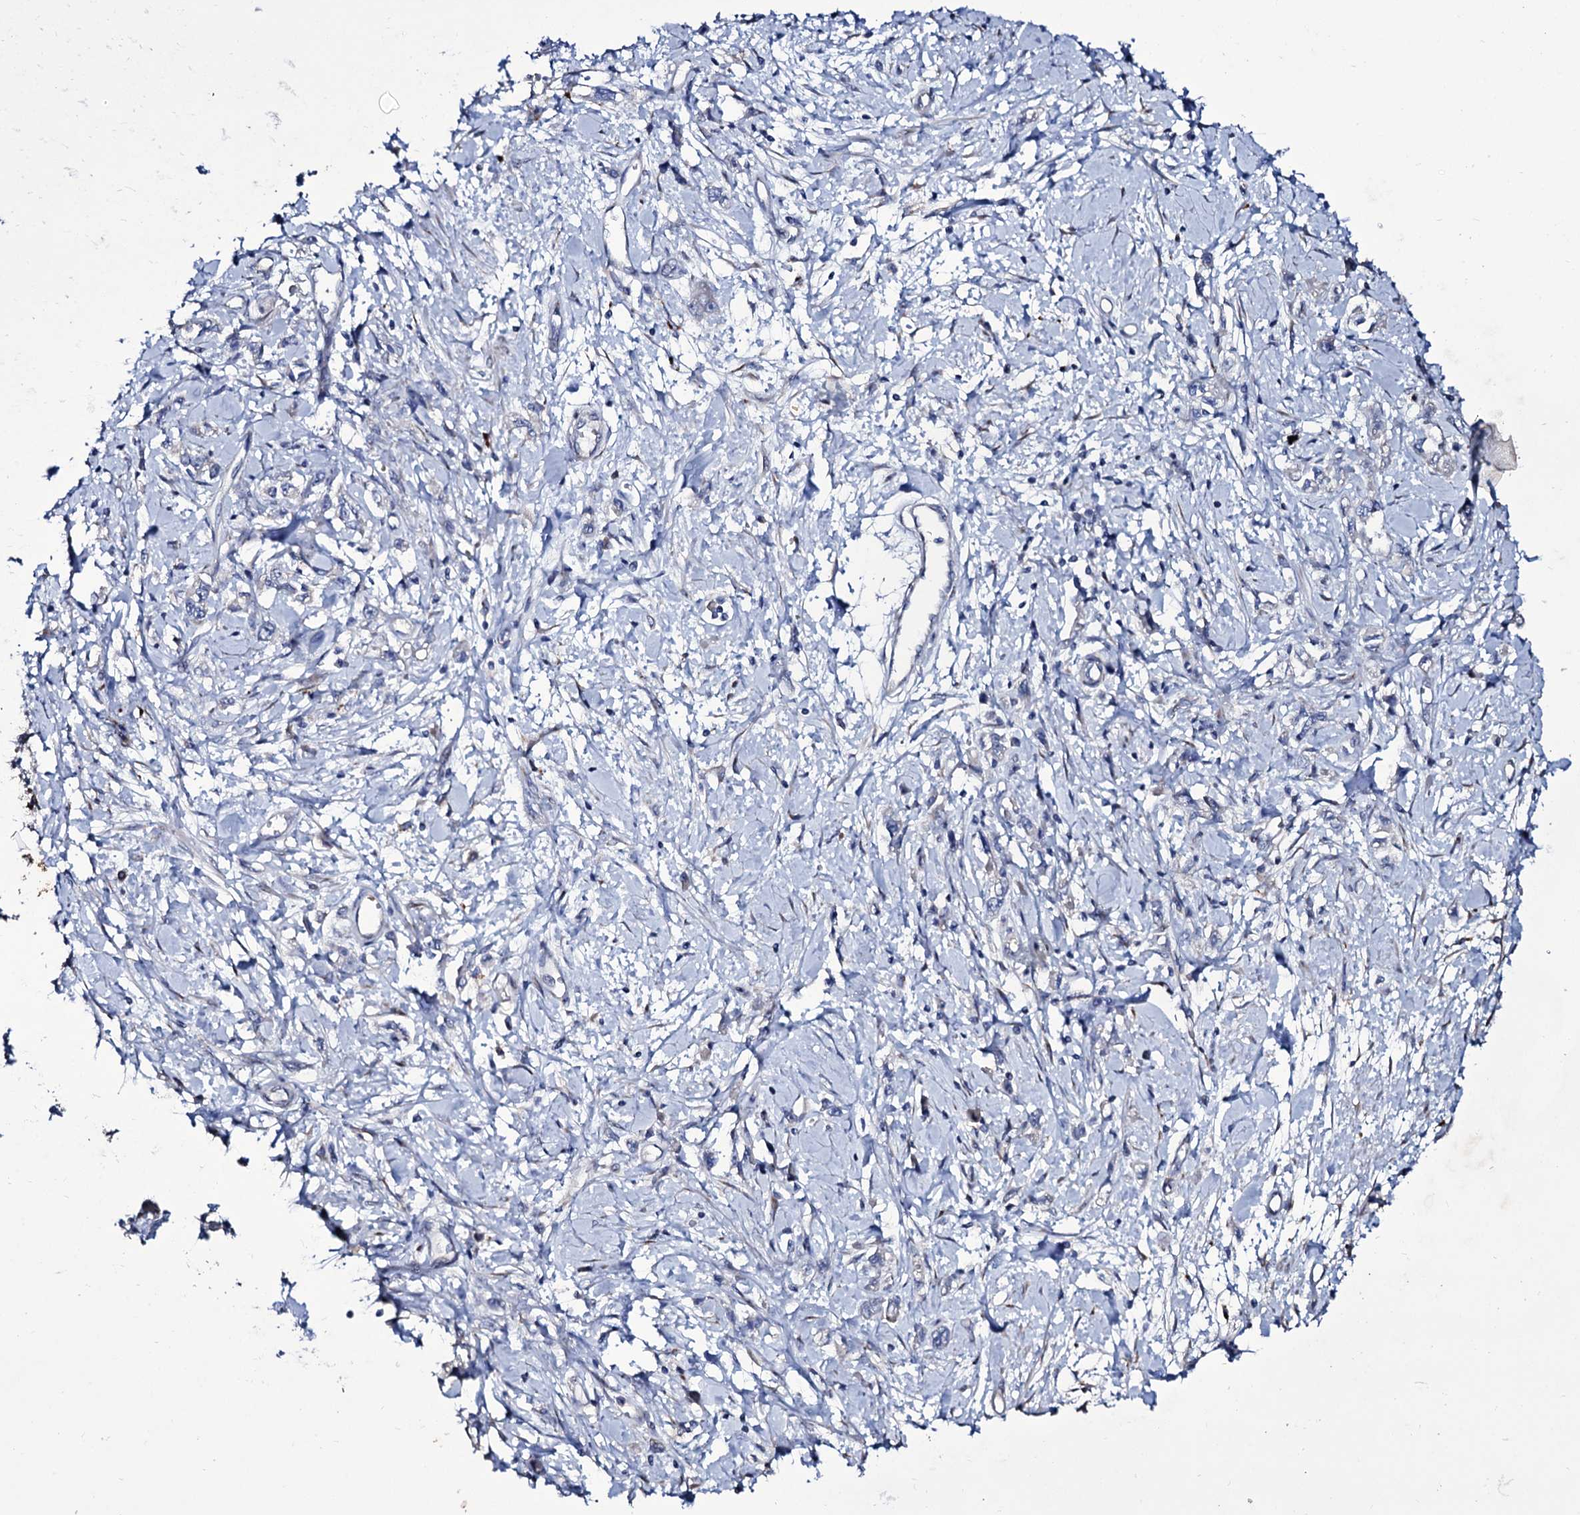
{"staining": {"intensity": "negative", "quantity": "none", "location": "none"}, "tissue": "stomach cancer", "cell_type": "Tumor cells", "image_type": "cancer", "snomed": [{"axis": "morphology", "description": "Adenocarcinoma, NOS"}, {"axis": "topography", "description": "Stomach"}], "caption": "Tumor cells show no significant protein expression in stomach adenocarcinoma. (Immunohistochemistry (ihc), brightfield microscopy, high magnification).", "gene": "TUBGCP5", "patient": {"sex": "female", "age": 76}}